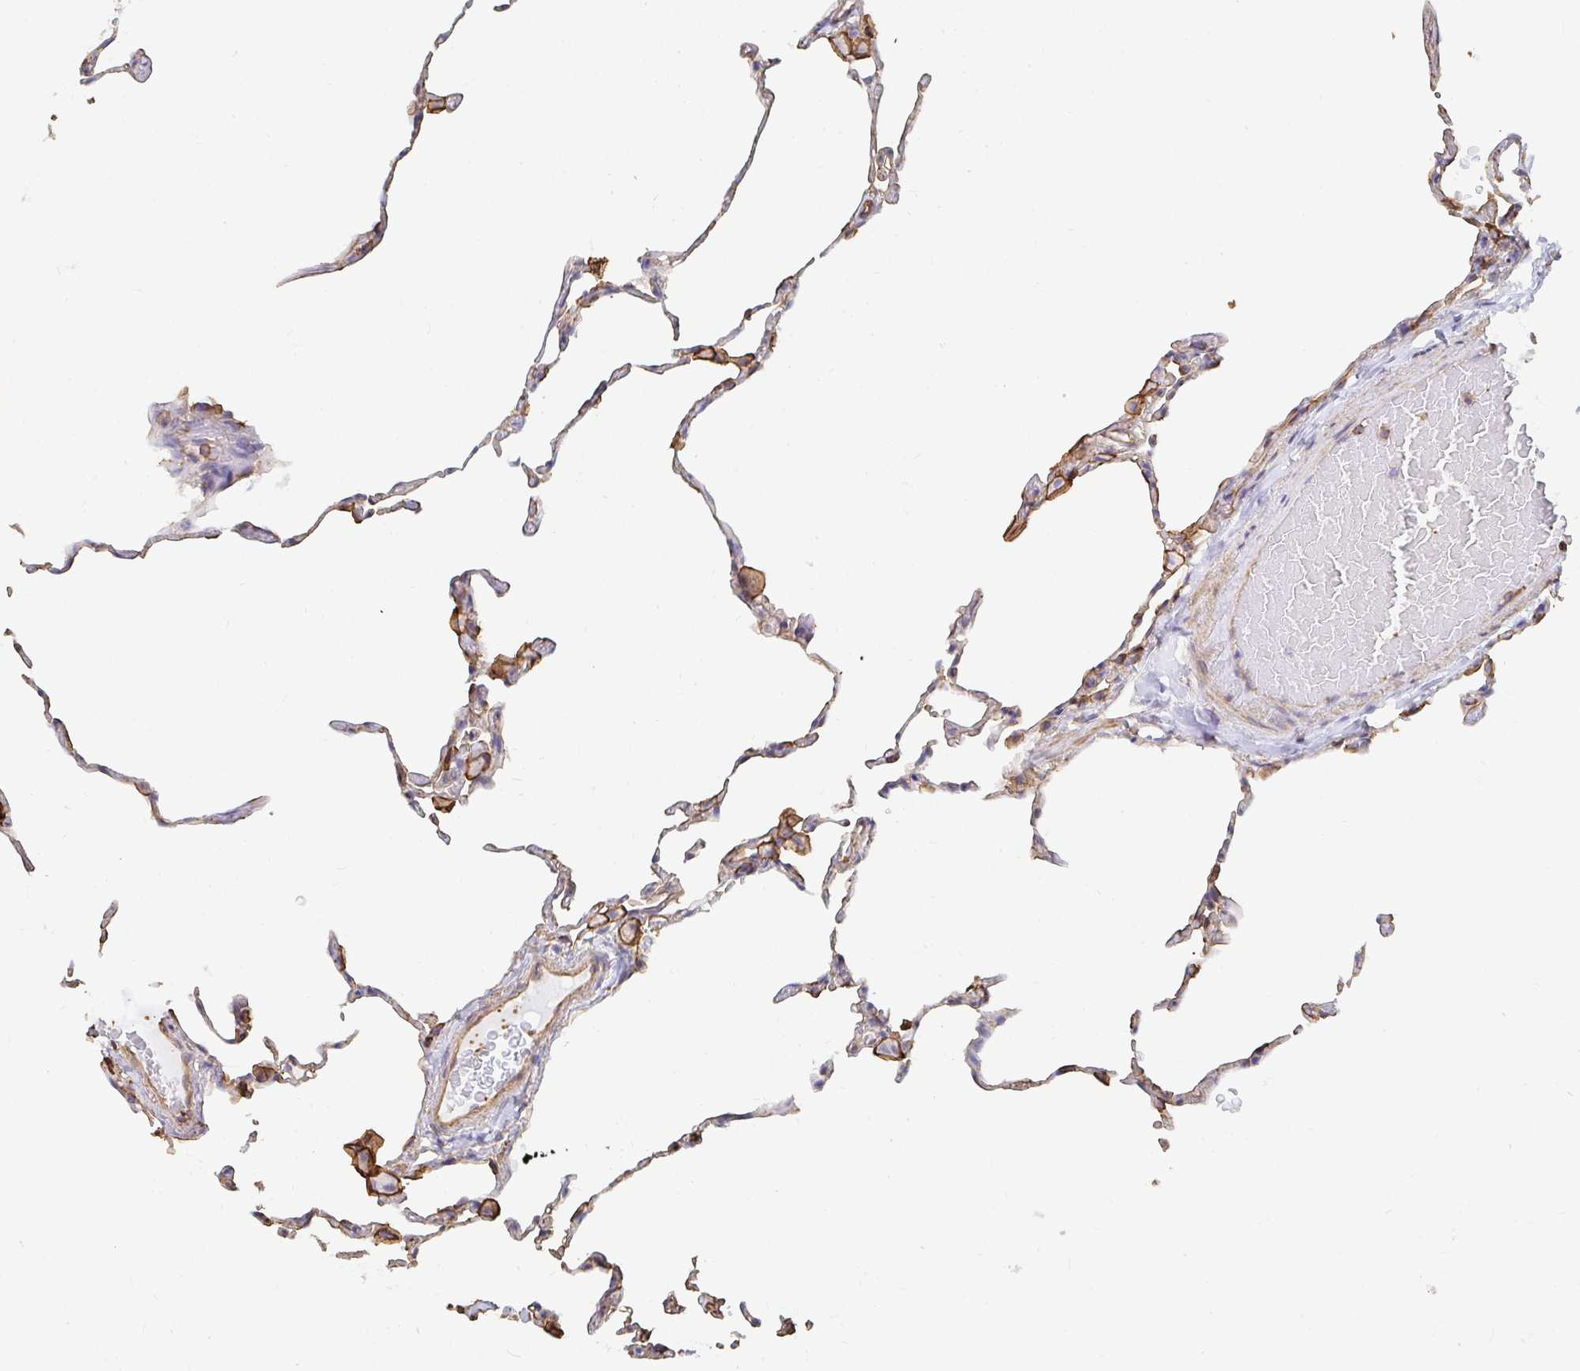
{"staining": {"intensity": "moderate", "quantity": "25%-75%", "location": "cytoplasmic/membranous"}, "tissue": "lung", "cell_type": "Alveolar cells", "image_type": "normal", "snomed": [{"axis": "morphology", "description": "Normal tissue, NOS"}, {"axis": "topography", "description": "Lung"}], "caption": "This photomicrograph reveals unremarkable lung stained with IHC to label a protein in brown. The cytoplasmic/membranous of alveolar cells show moderate positivity for the protein. Nuclei are counter-stained blue.", "gene": "PTPN14", "patient": {"sex": "female", "age": 57}}